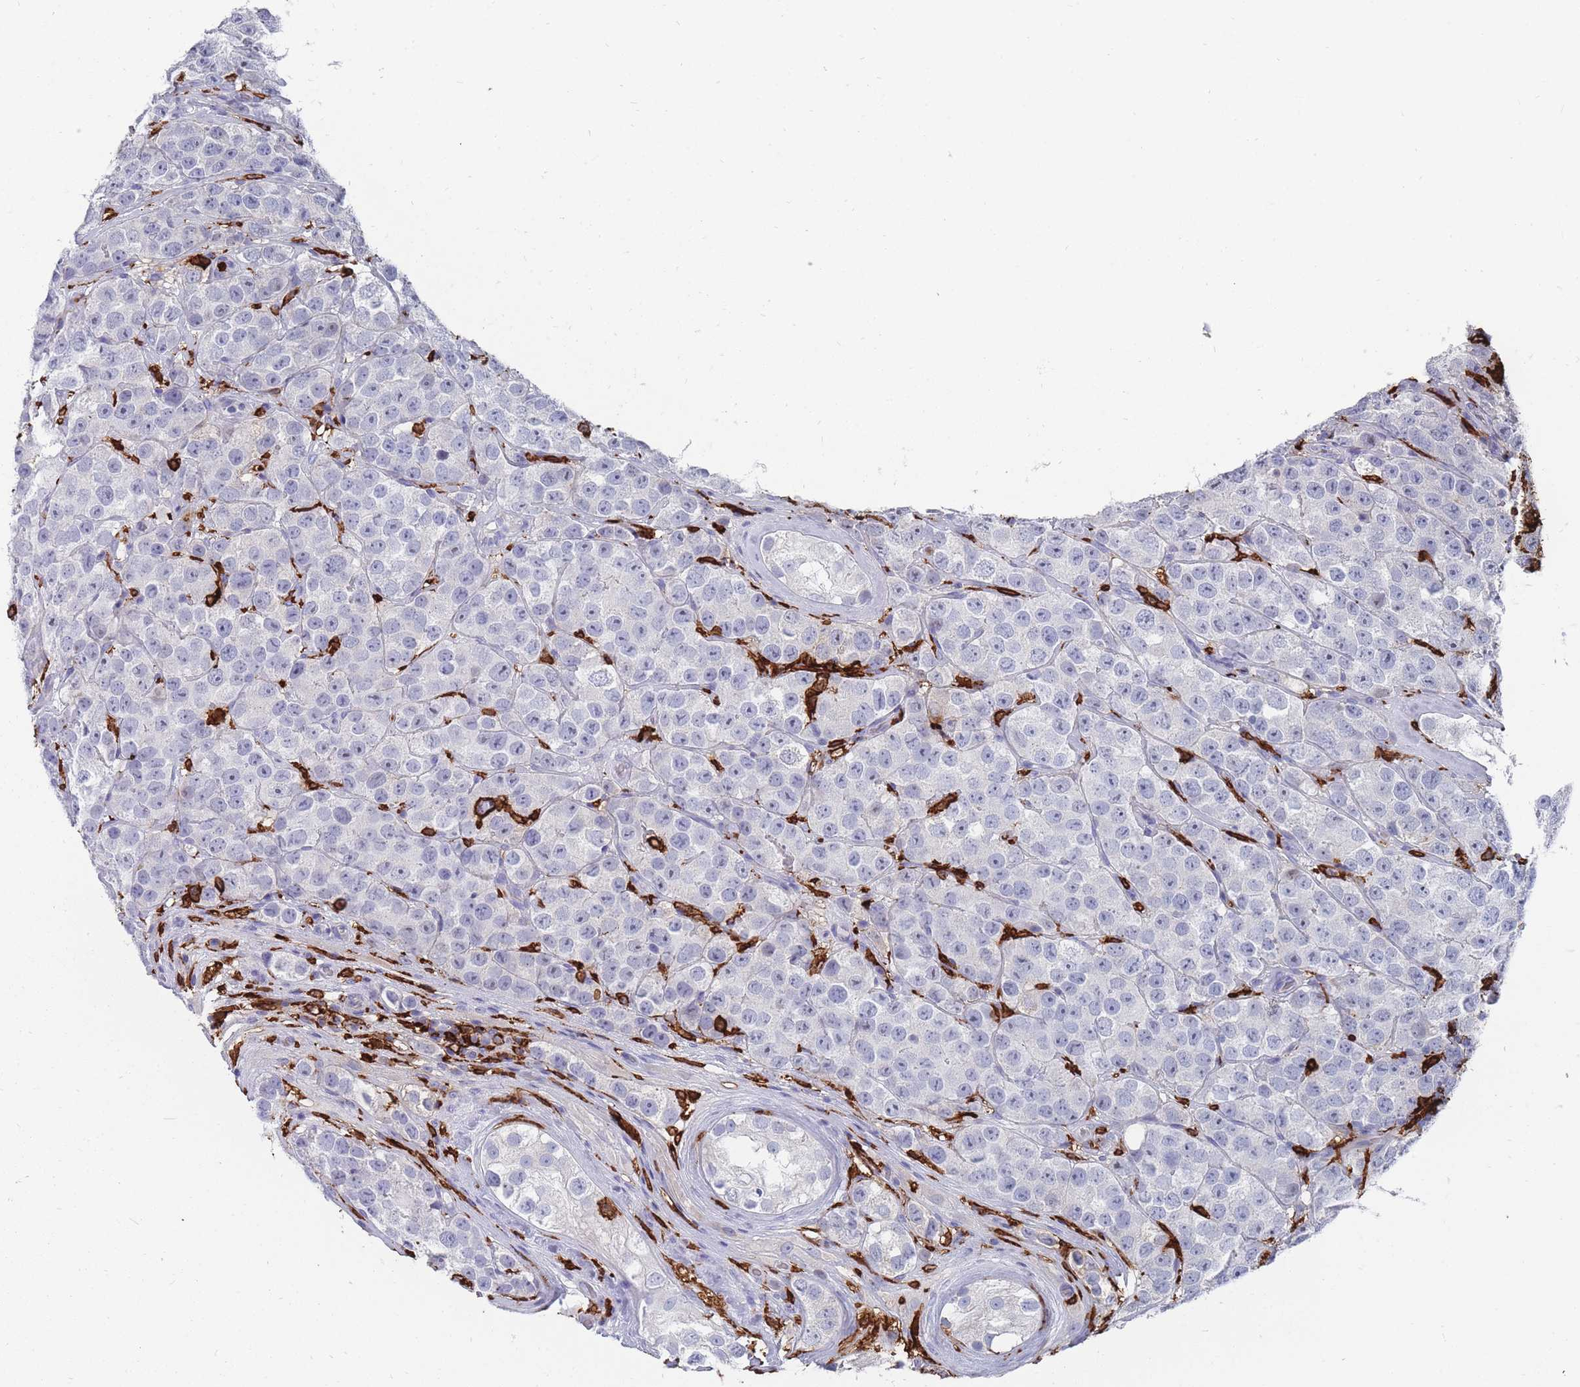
{"staining": {"intensity": "negative", "quantity": "none", "location": "none"}, "tissue": "testis cancer", "cell_type": "Tumor cells", "image_type": "cancer", "snomed": [{"axis": "morphology", "description": "Seminoma, NOS"}, {"axis": "topography", "description": "Testis"}], "caption": "Testis seminoma stained for a protein using immunohistochemistry (IHC) displays no positivity tumor cells.", "gene": "AIF1", "patient": {"sex": "male", "age": 28}}